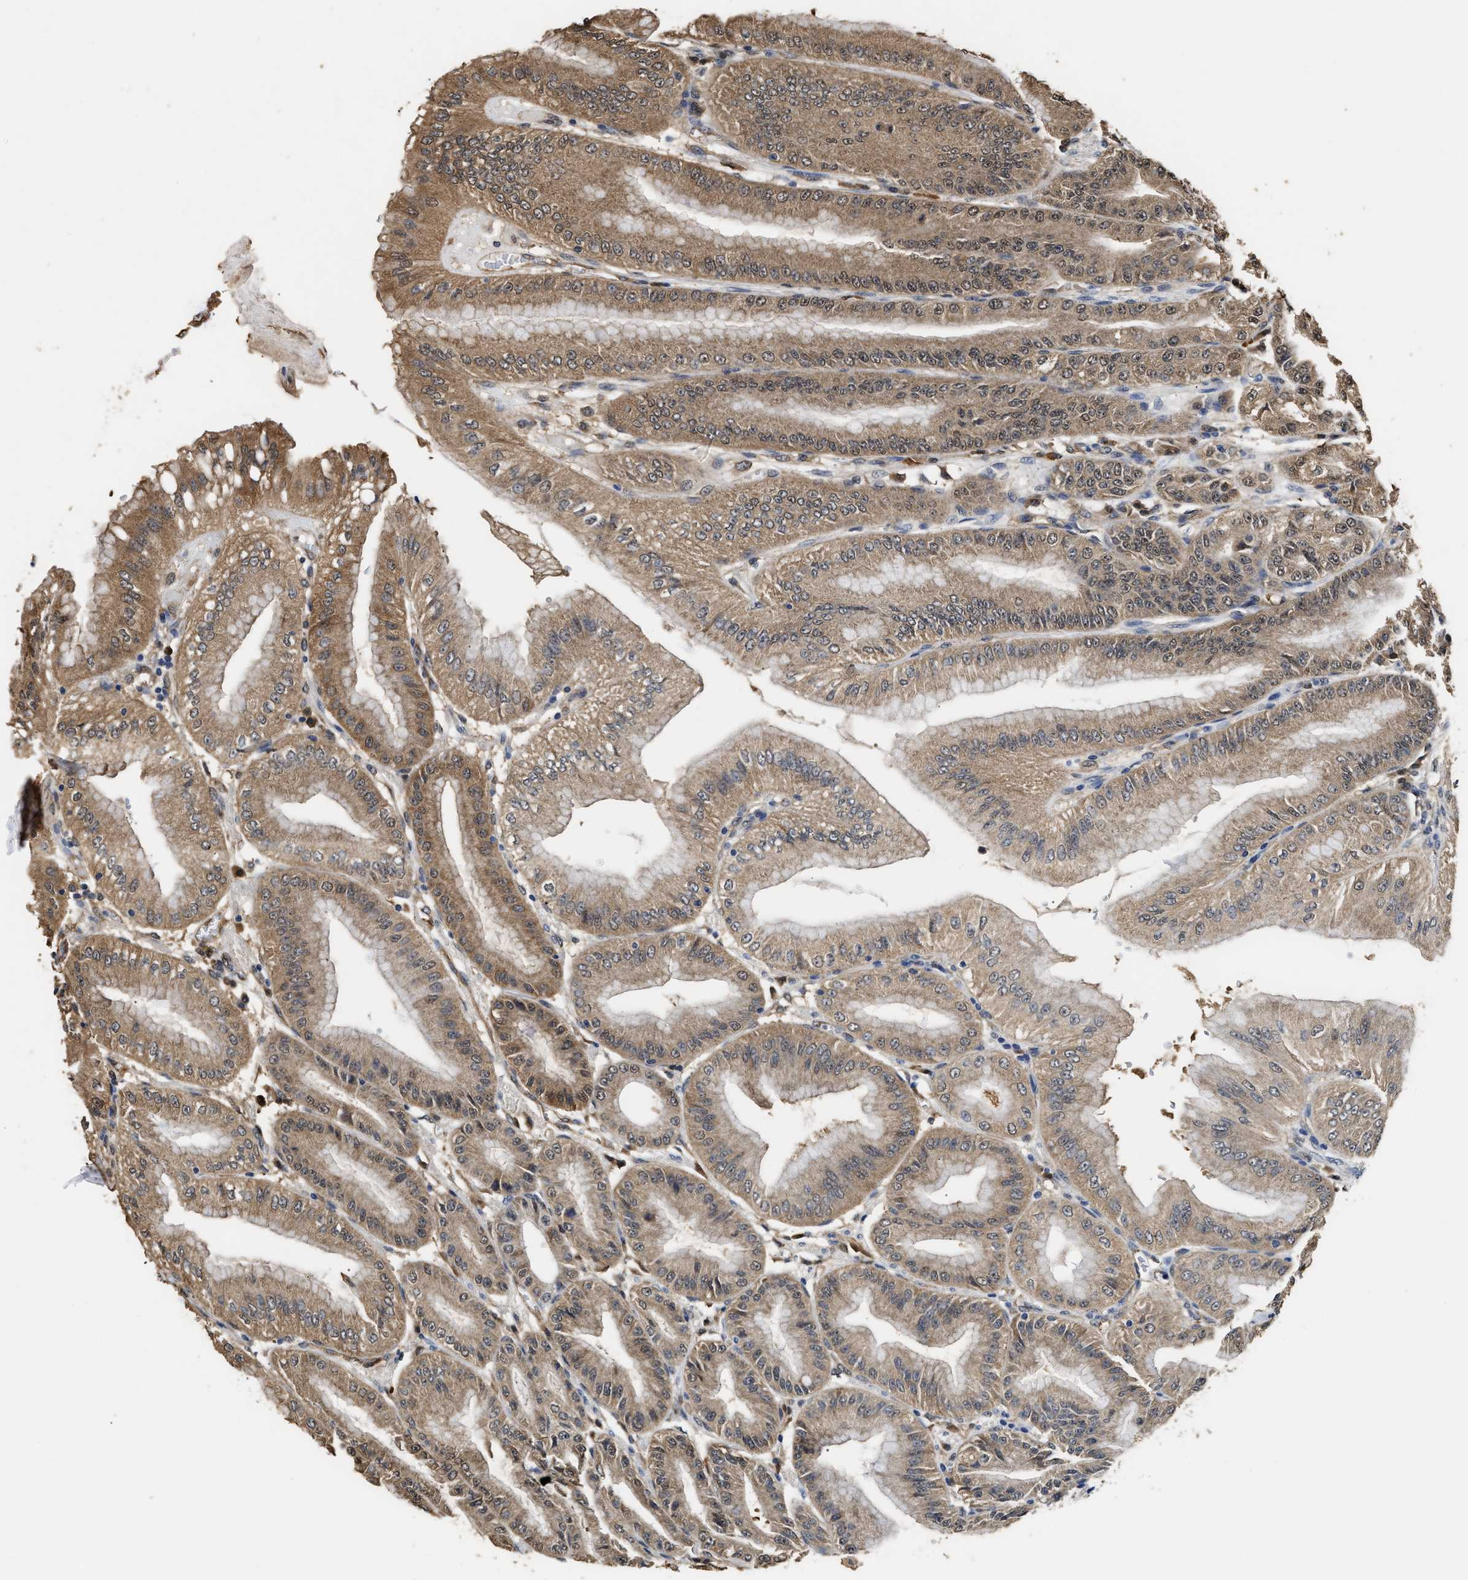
{"staining": {"intensity": "moderate", "quantity": ">75%", "location": "cytoplasmic/membranous,nuclear"}, "tissue": "stomach", "cell_type": "Glandular cells", "image_type": "normal", "snomed": [{"axis": "morphology", "description": "Normal tissue, NOS"}, {"axis": "topography", "description": "Stomach, lower"}], "caption": "Approximately >75% of glandular cells in normal human stomach demonstrate moderate cytoplasmic/membranous,nuclear protein expression as visualized by brown immunohistochemical staining.", "gene": "YWHAE", "patient": {"sex": "male", "age": 71}}